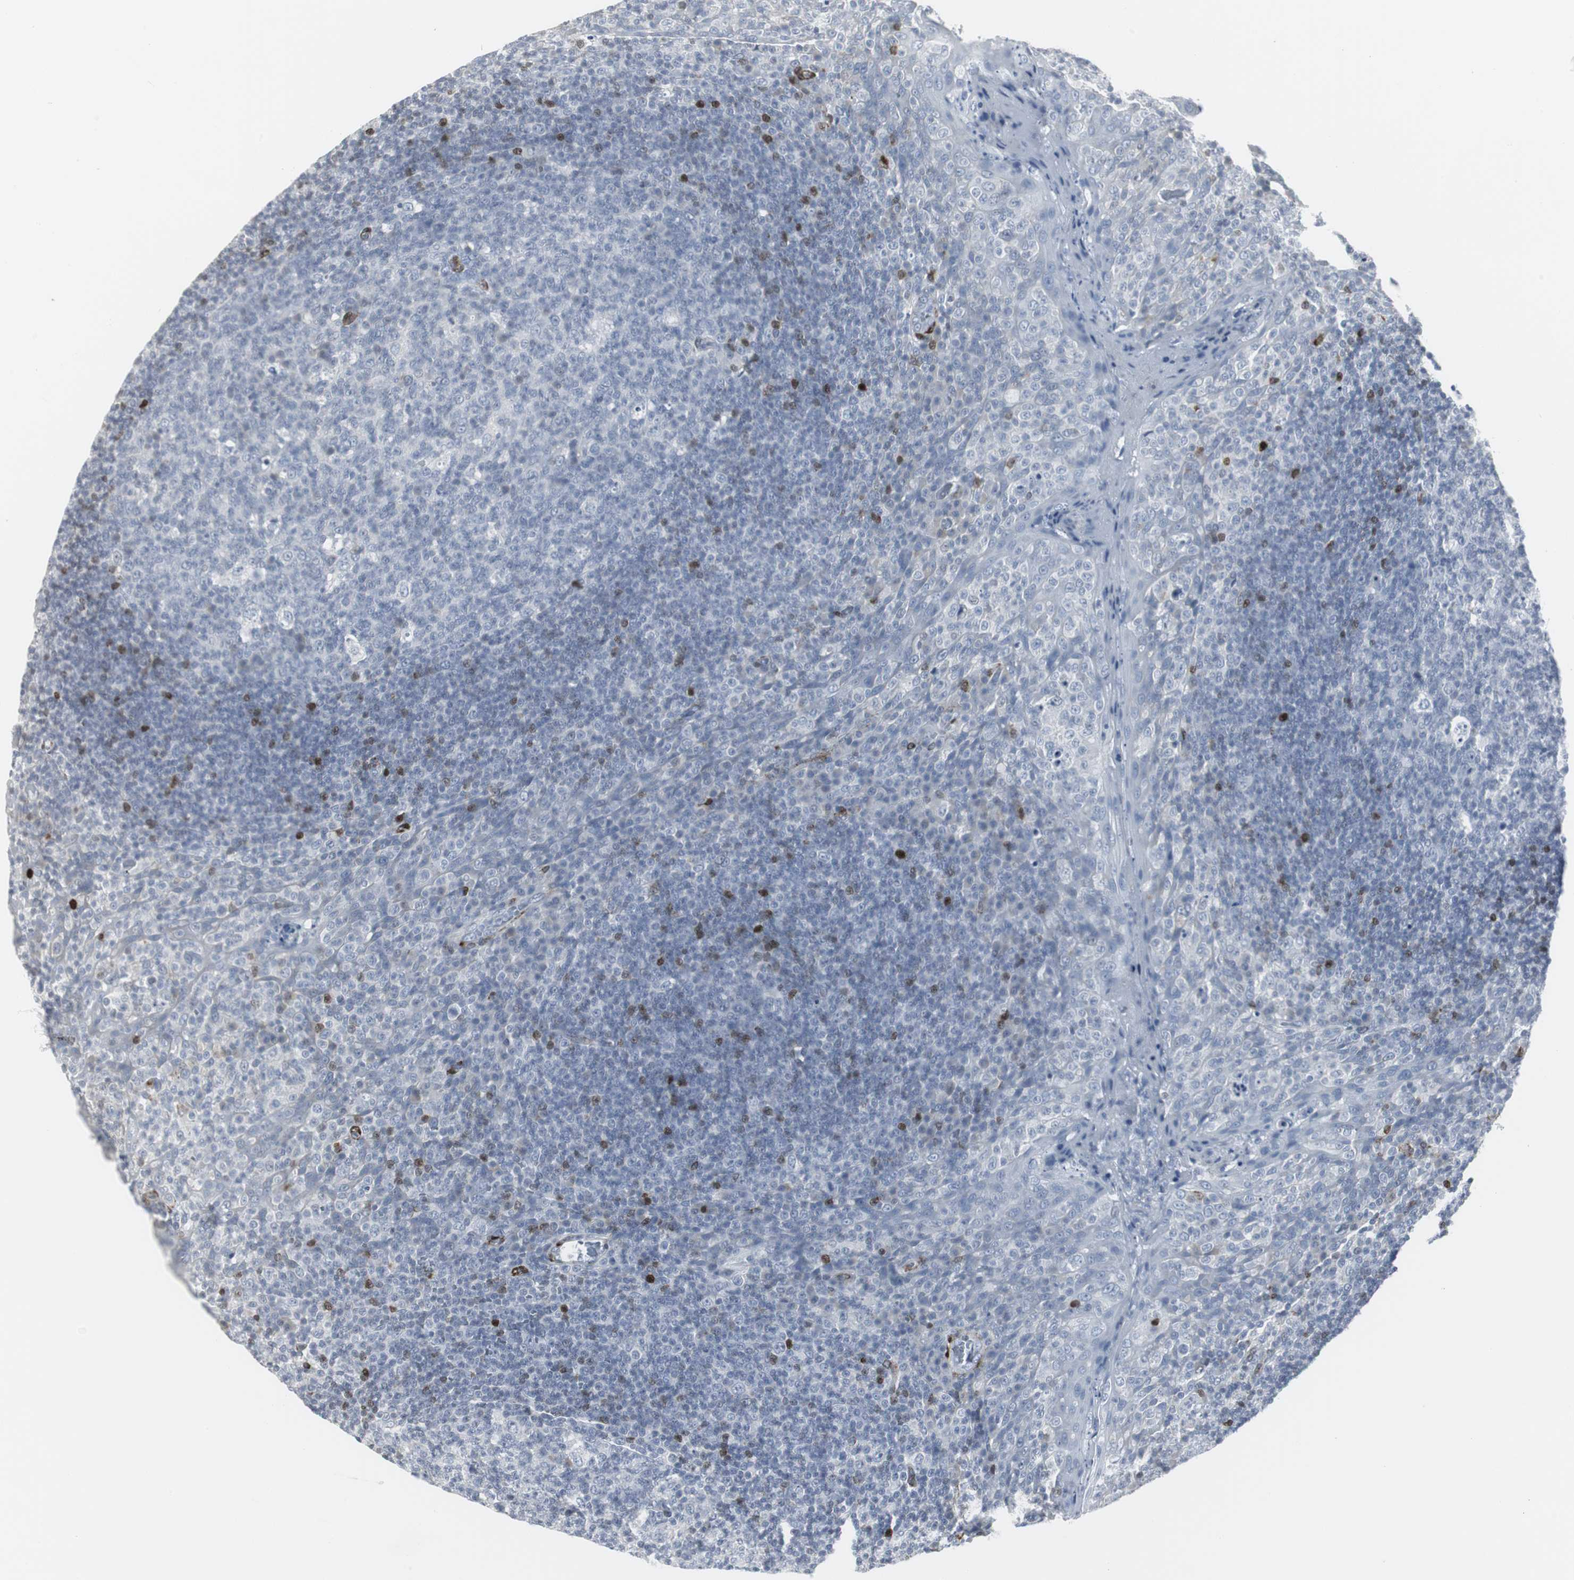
{"staining": {"intensity": "negative", "quantity": "none", "location": "none"}, "tissue": "tonsil", "cell_type": "Germinal center cells", "image_type": "normal", "snomed": [{"axis": "morphology", "description": "Normal tissue, NOS"}, {"axis": "topography", "description": "Tonsil"}], "caption": "High power microscopy micrograph of an immunohistochemistry image of benign tonsil, revealing no significant staining in germinal center cells. (Brightfield microscopy of DAB (3,3'-diaminobenzidine) immunohistochemistry (IHC) at high magnification).", "gene": "PPP1R14A", "patient": {"sex": "male", "age": 17}}